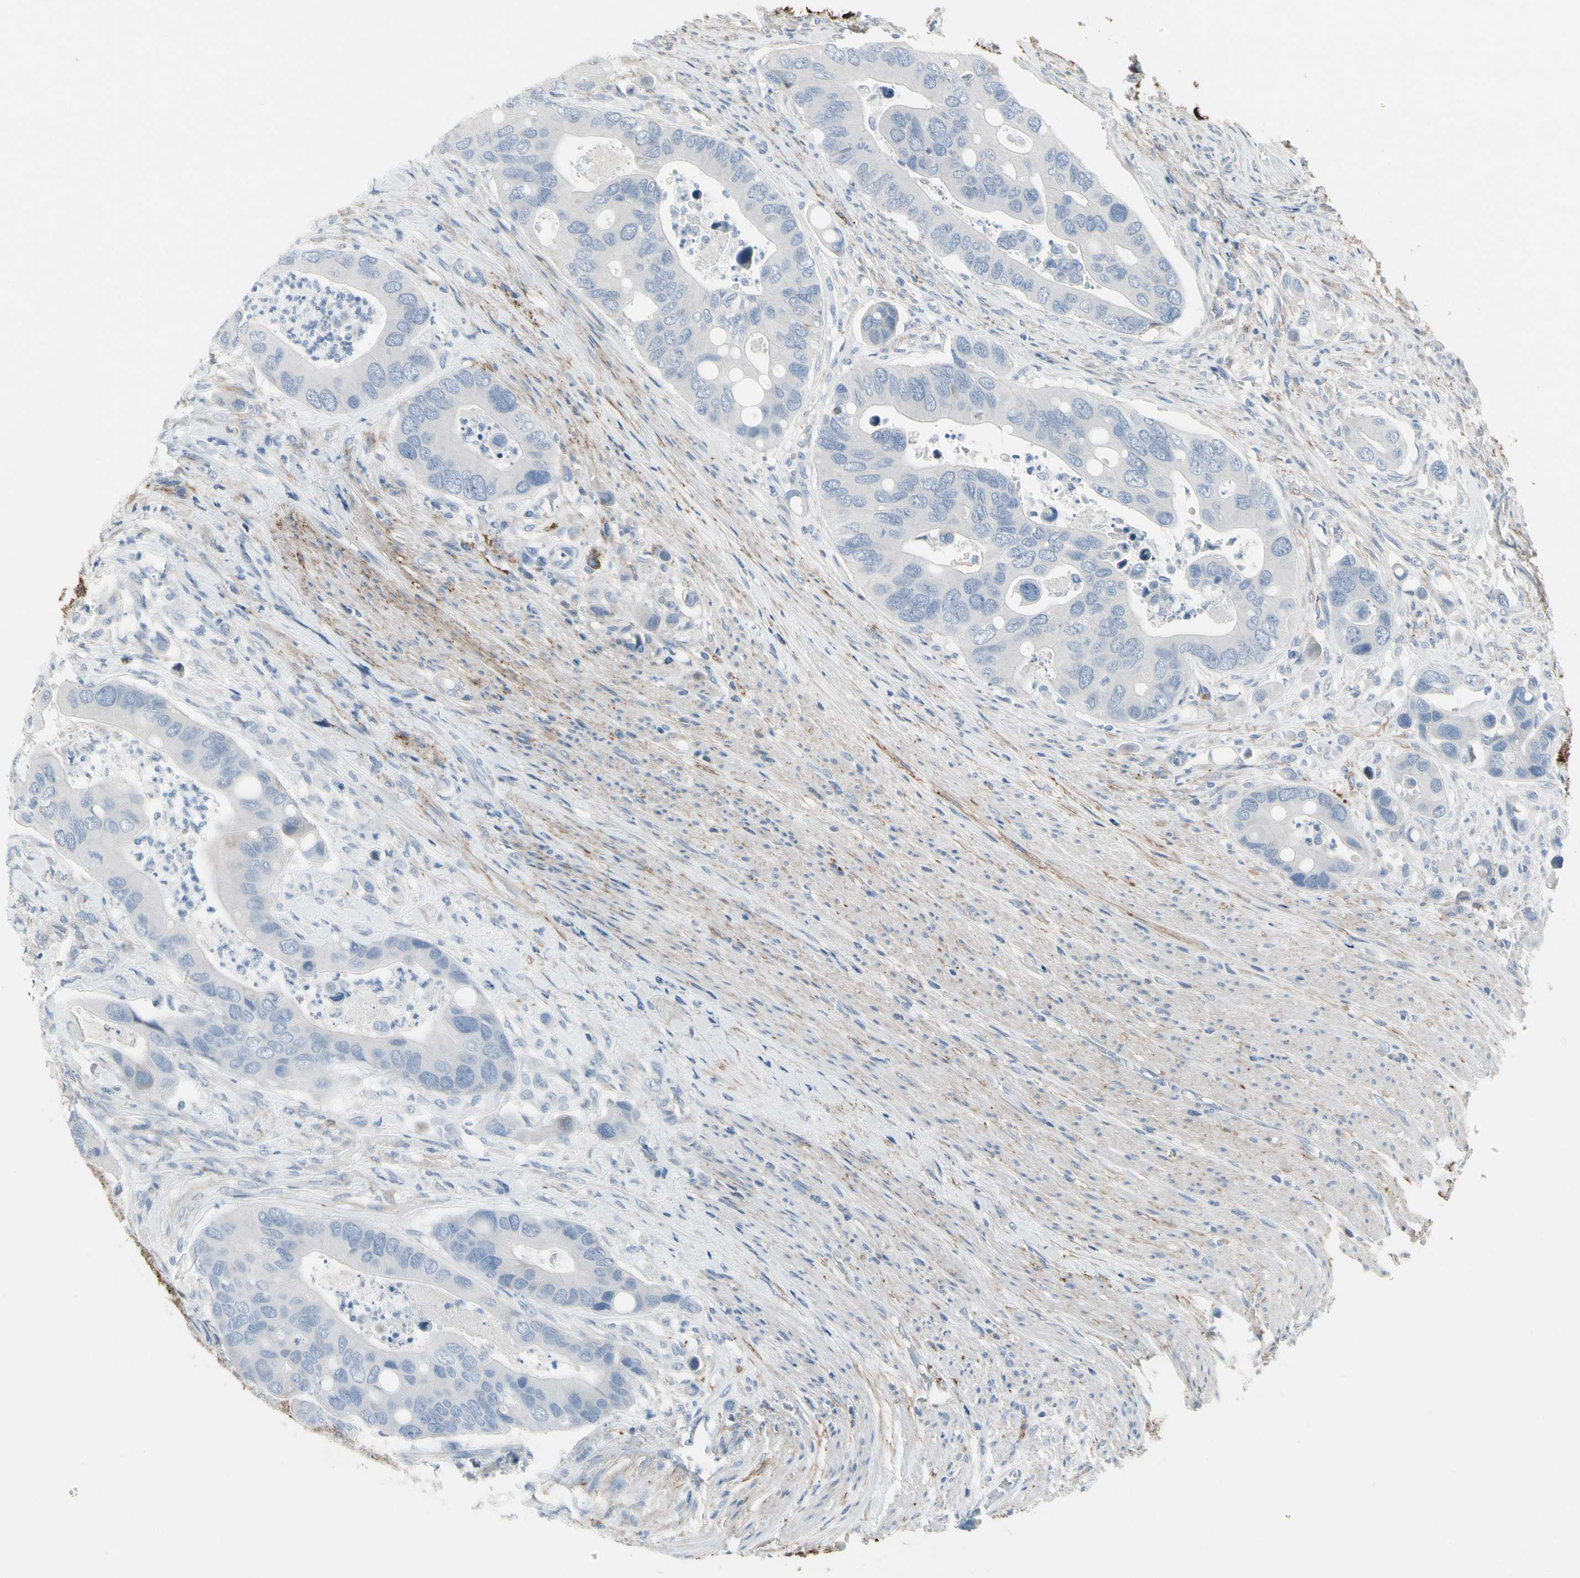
{"staining": {"intensity": "negative", "quantity": "none", "location": "none"}, "tissue": "colorectal cancer", "cell_type": "Tumor cells", "image_type": "cancer", "snomed": [{"axis": "morphology", "description": "Adenocarcinoma, NOS"}, {"axis": "topography", "description": "Rectum"}], "caption": "Tumor cells are negative for protein expression in human colorectal cancer.", "gene": "PIGR", "patient": {"sex": "female", "age": 57}}